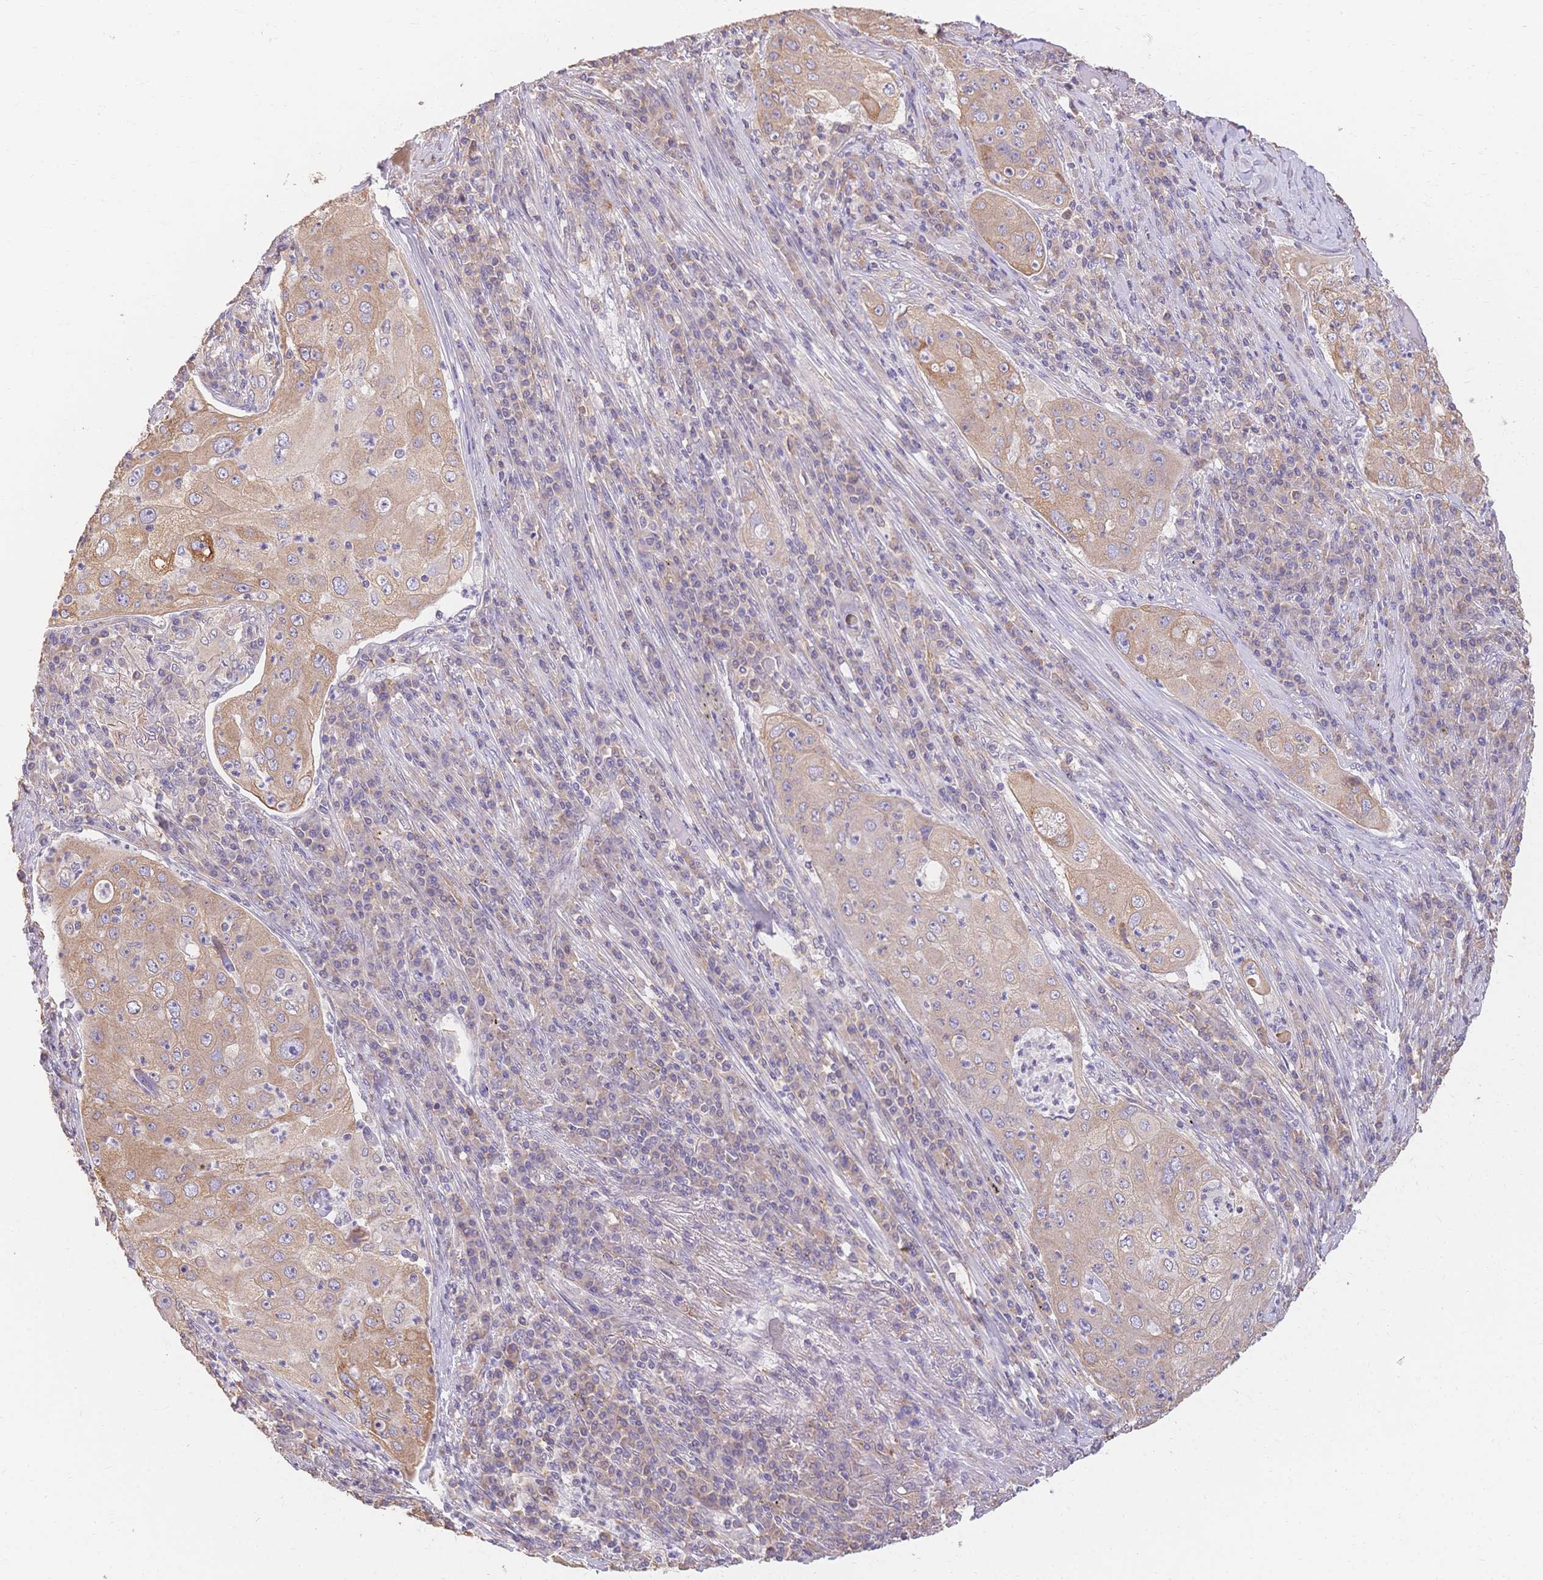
{"staining": {"intensity": "weak", "quantity": "25%-75%", "location": "cytoplasmic/membranous"}, "tissue": "lung cancer", "cell_type": "Tumor cells", "image_type": "cancer", "snomed": [{"axis": "morphology", "description": "Squamous cell carcinoma, NOS"}, {"axis": "topography", "description": "Lung"}], "caption": "About 25%-75% of tumor cells in human squamous cell carcinoma (lung) demonstrate weak cytoplasmic/membranous protein positivity as visualized by brown immunohistochemical staining.", "gene": "HS3ST5", "patient": {"sex": "female", "age": 59}}